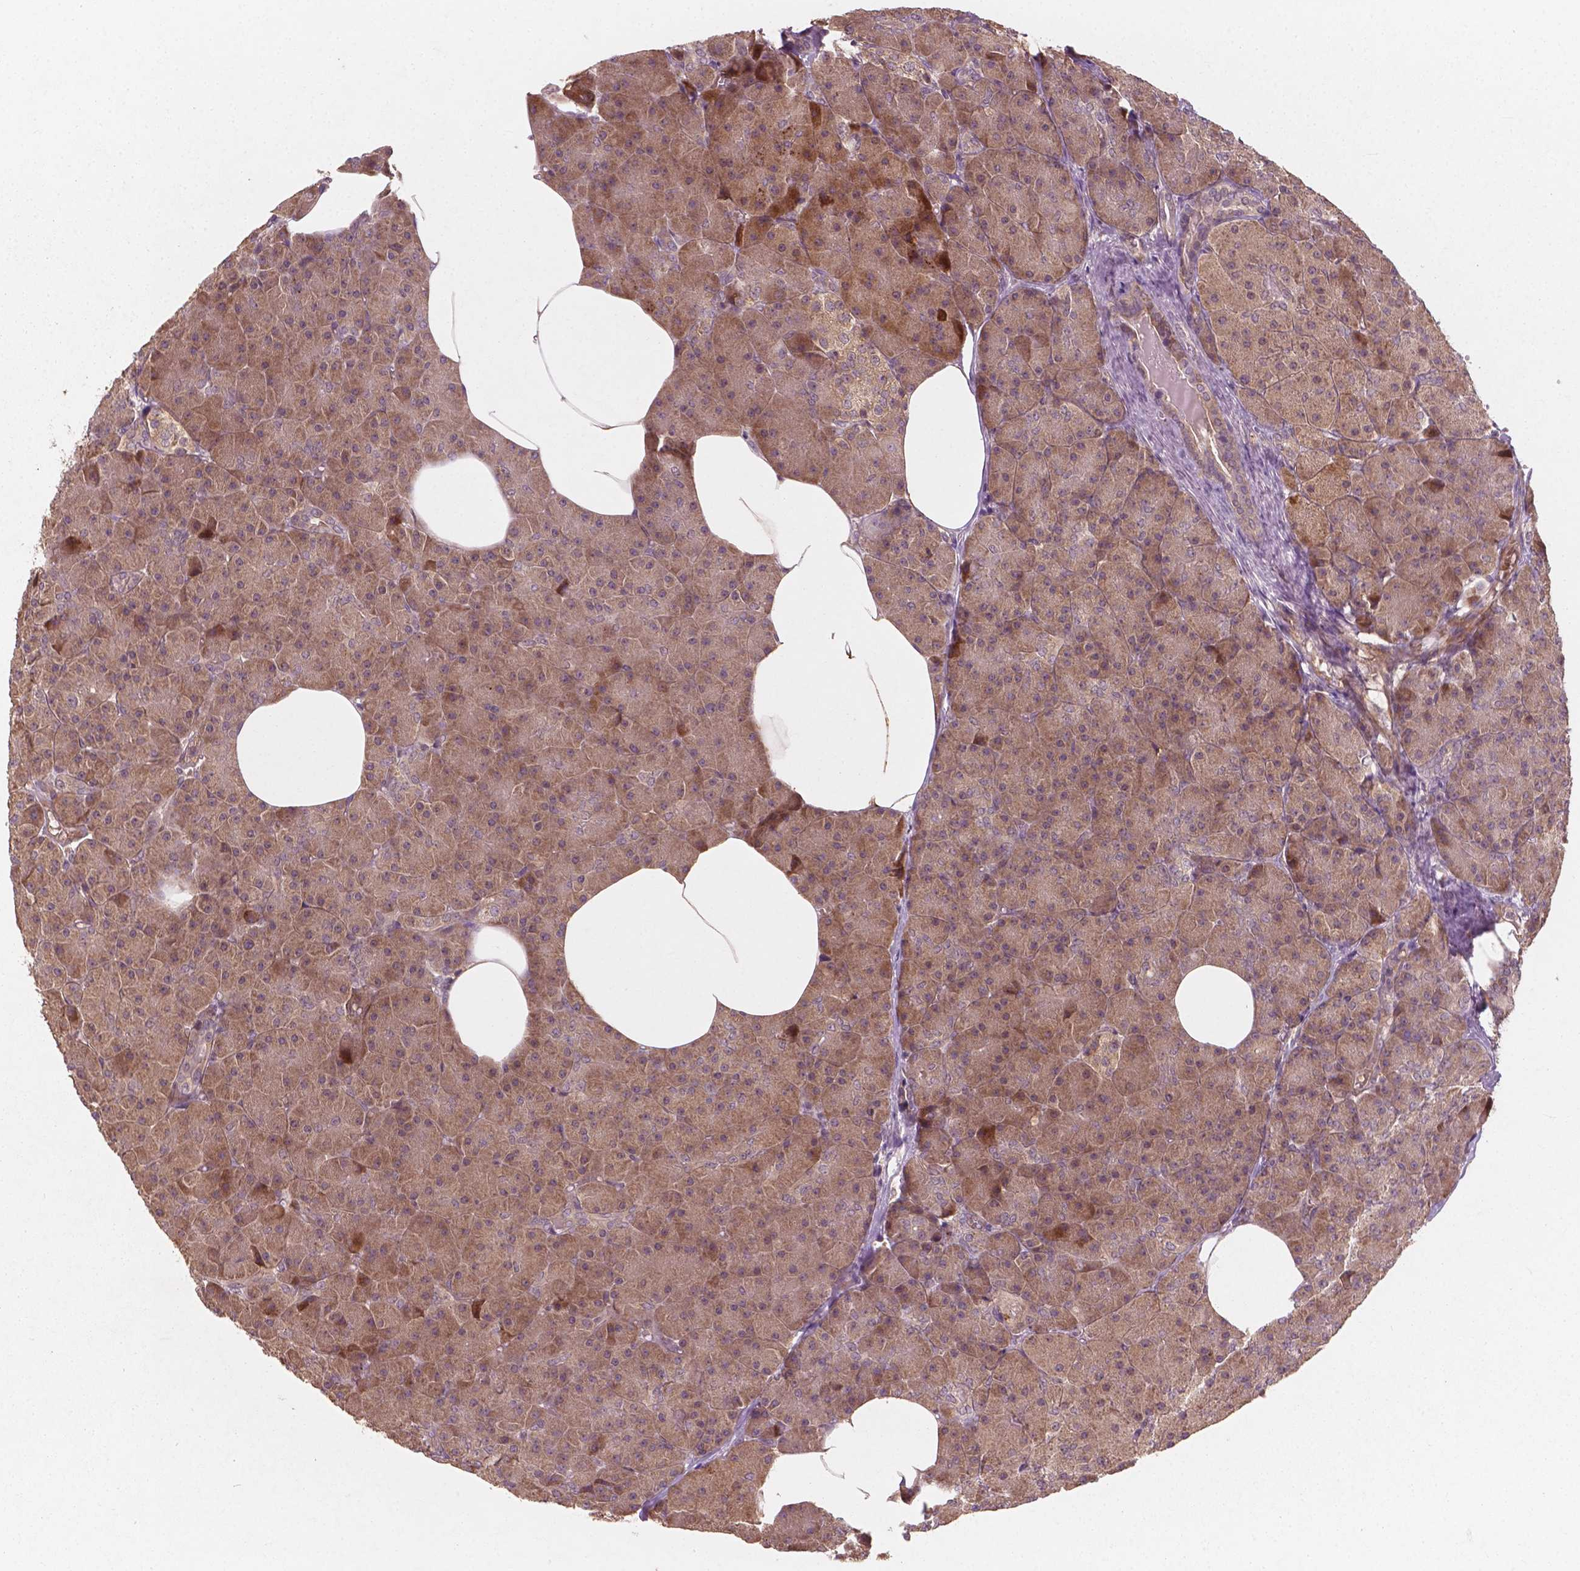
{"staining": {"intensity": "moderate", "quantity": ">75%", "location": "cytoplasmic/membranous"}, "tissue": "pancreas", "cell_type": "Exocrine glandular cells", "image_type": "normal", "snomed": [{"axis": "morphology", "description": "Normal tissue, NOS"}, {"axis": "topography", "description": "Pancreas"}], "caption": "IHC histopathology image of unremarkable pancreas: pancreas stained using immunohistochemistry (IHC) exhibits medium levels of moderate protein expression localized specifically in the cytoplasmic/membranous of exocrine glandular cells, appearing as a cytoplasmic/membranous brown color.", "gene": "CYFIP1", "patient": {"sex": "female", "age": 45}}